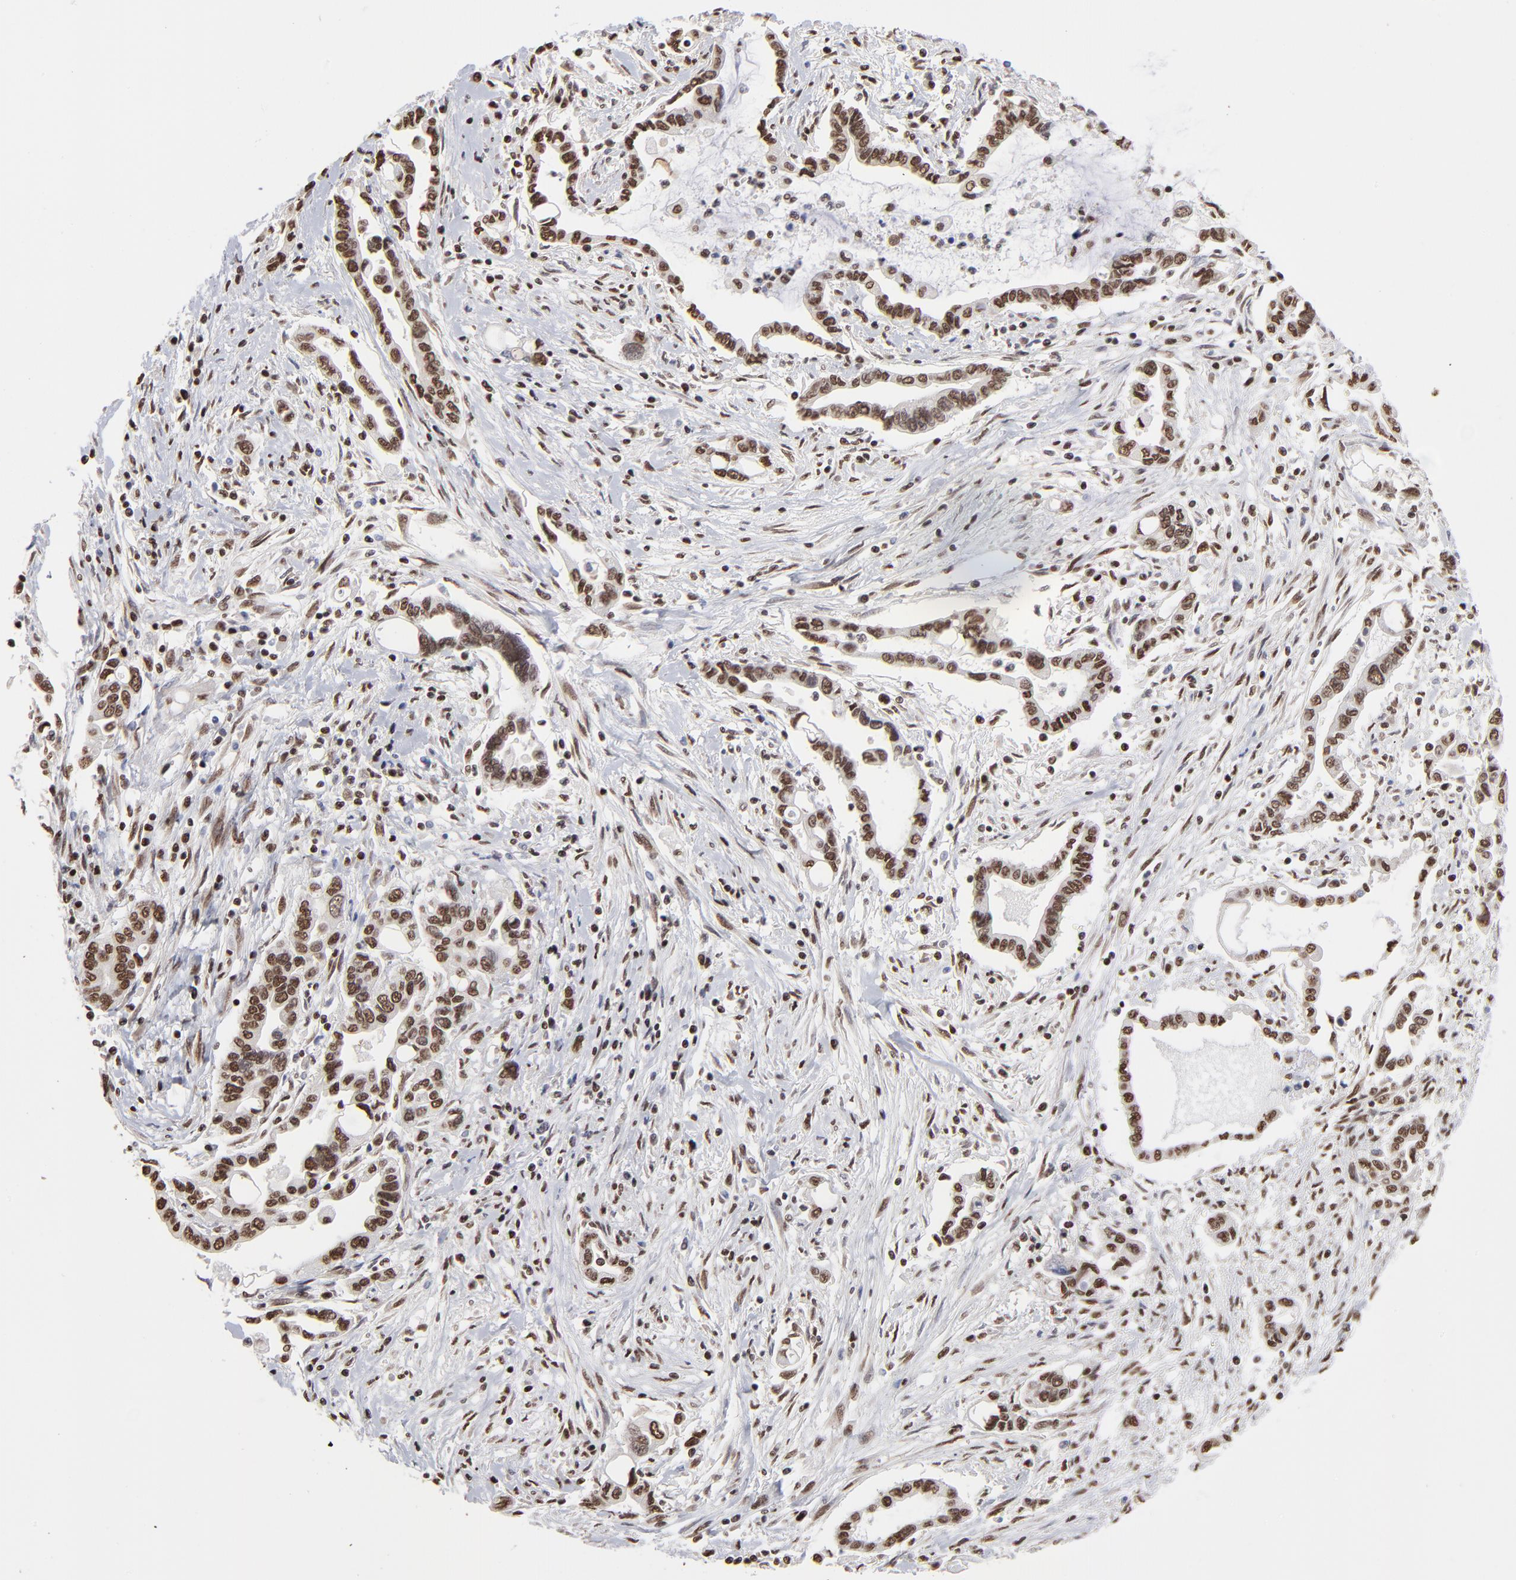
{"staining": {"intensity": "strong", "quantity": ">75%", "location": "nuclear"}, "tissue": "pancreatic cancer", "cell_type": "Tumor cells", "image_type": "cancer", "snomed": [{"axis": "morphology", "description": "Adenocarcinoma, NOS"}, {"axis": "topography", "description": "Pancreas"}], "caption": "This photomicrograph reveals pancreatic adenocarcinoma stained with immunohistochemistry to label a protein in brown. The nuclear of tumor cells show strong positivity for the protein. Nuclei are counter-stained blue.", "gene": "ZNF3", "patient": {"sex": "female", "age": 57}}